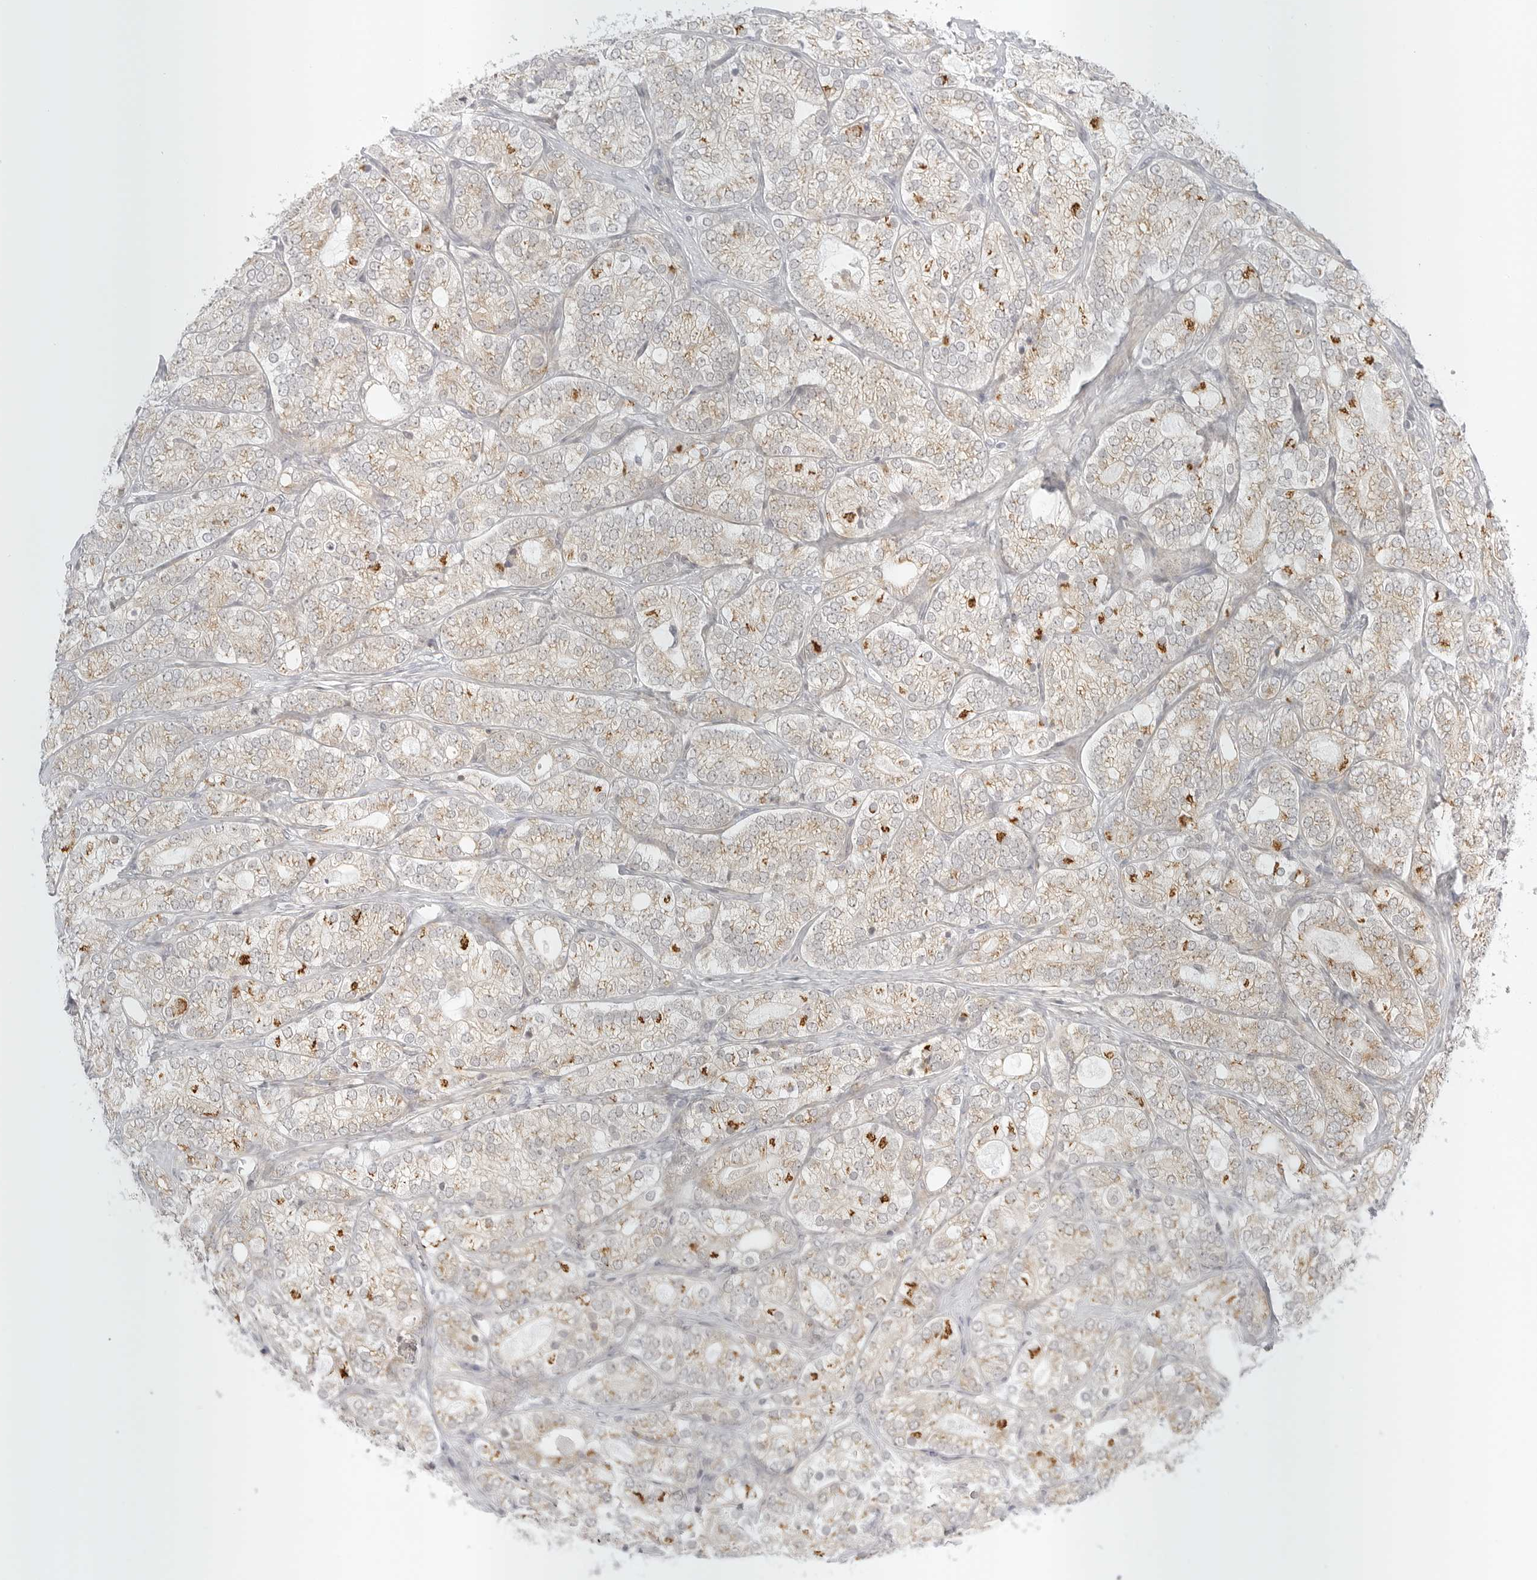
{"staining": {"intensity": "weak", "quantity": "25%-75%", "location": "cytoplasmic/membranous"}, "tissue": "prostate cancer", "cell_type": "Tumor cells", "image_type": "cancer", "snomed": [{"axis": "morphology", "description": "Adenocarcinoma, High grade"}, {"axis": "topography", "description": "Prostate"}], "caption": "Human high-grade adenocarcinoma (prostate) stained for a protein (brown) displays weak cytoplasmic/membranous positive expression in approximately 25%-75% of tumor cells.", "gene": "TCP1", "patient": {"sex": "male", "age": 57}}